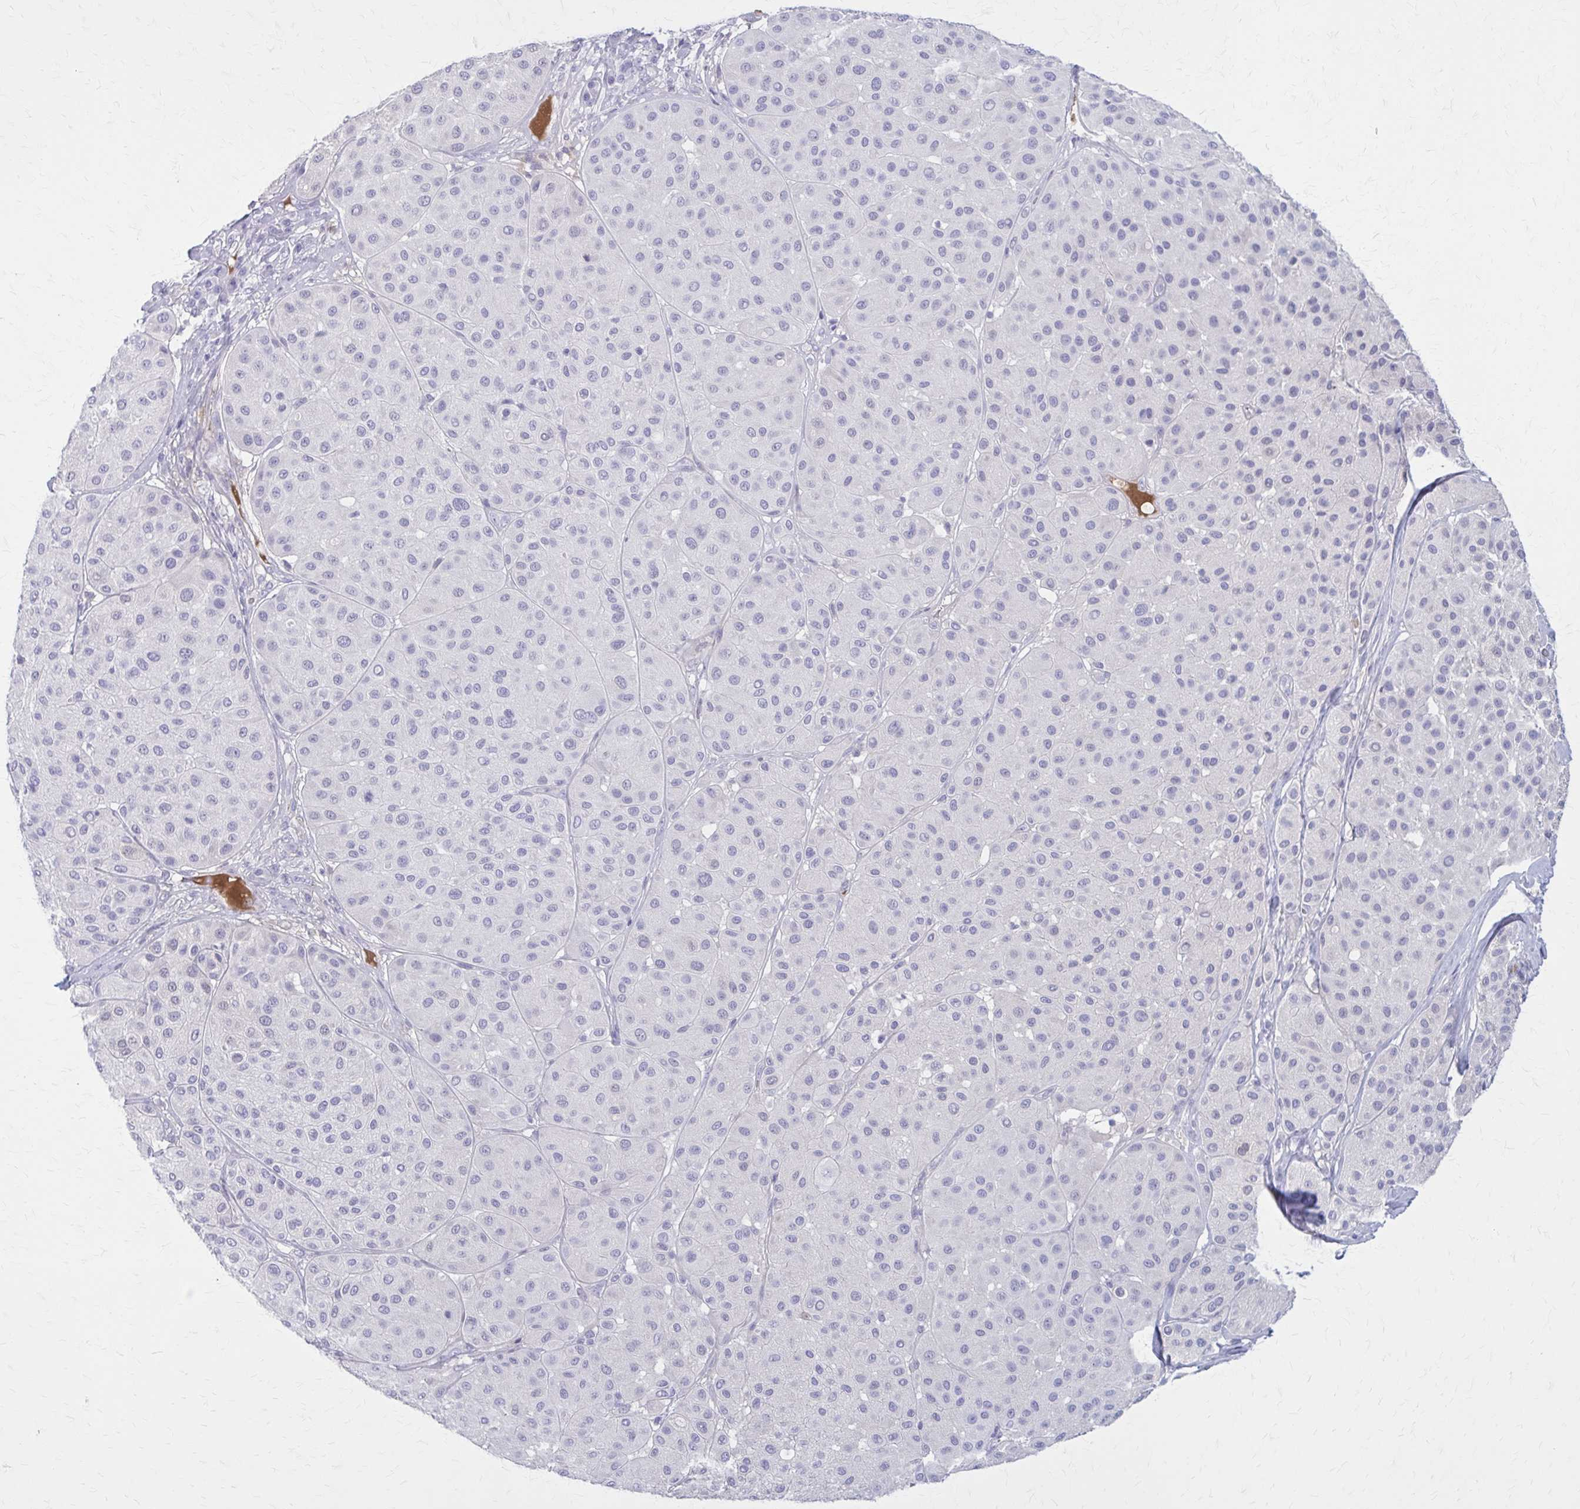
{"staining": {"intensity": "negative", "quantity": "none", "location": "none"}, "tissue": "melanoma", "cell_type": "Tumor cells", "image_type": "cancer", "snomed": [{"axis": "morphology", "description": "Malignant melanoma, Metastatic site"}, {"axis": "topography", "description": "Smooth muscle"}], "caption": "Tumor cells show no significant expression in malignant melanoma (metastatic site).", "gene": "SERPIND1", "patient": {"sex": "male", "age": 41}}